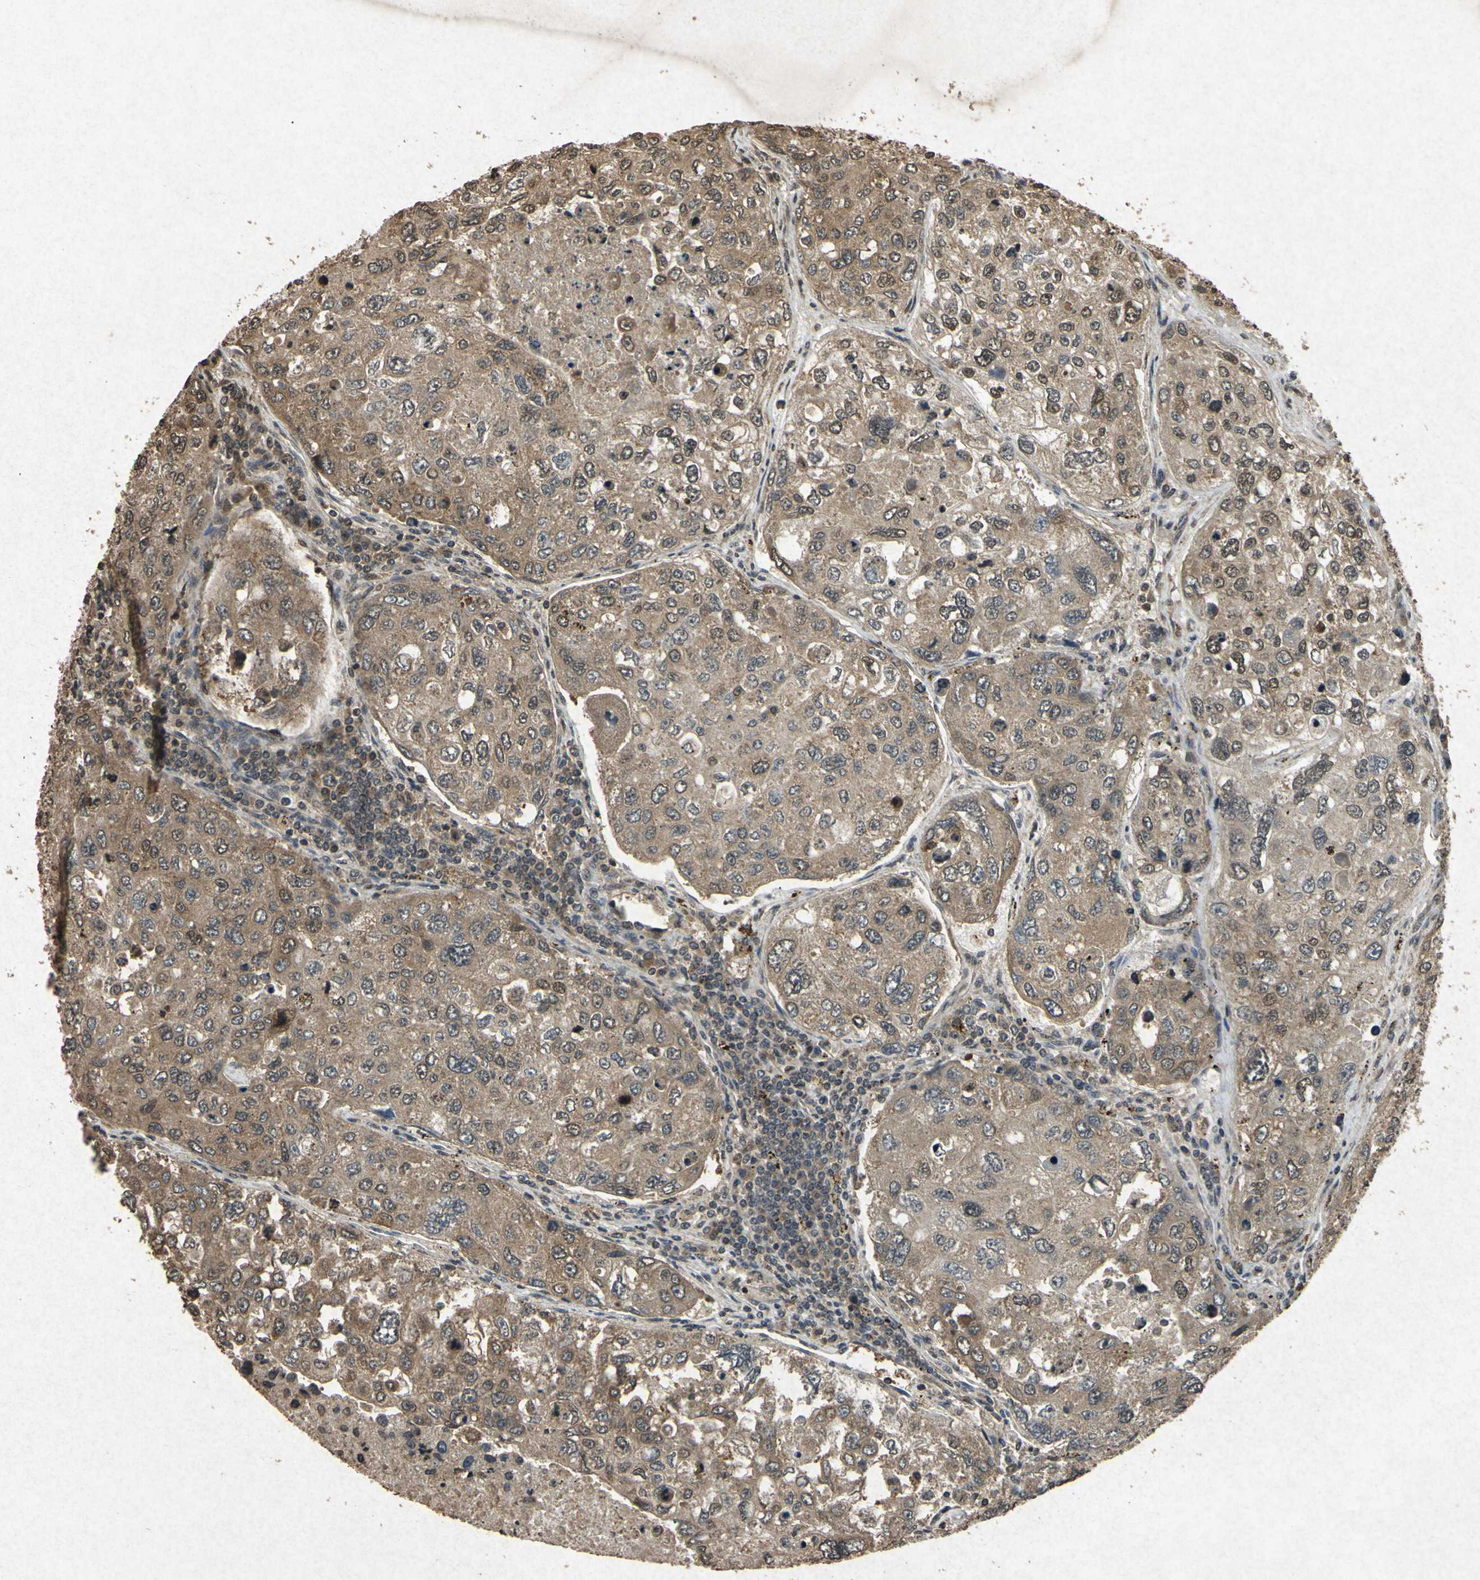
{"staining": {"intensity": "moderate", "quantity": ">75%", "location": "cytoplasmic/membranous"}, "tissue": "urothelial cancer", "cell_type": "Tumor cells", "image_type": "cancer", "snomed": [{"axis": "morphology", "description": "Urothelial carcinoma, High grade"}, {"axis": "topography", "description": "Lymph node"}, {"axis": "topography", "description": "Urinary bladder"}], "caption": "High-power microscopy captured an IHC photomicrograph of urothelial cancer, revealing moderate cytoplasmic/membranous positivity in about >75% of tumor cells. (DAB (3,3'-diaminobenzidine) IHC with brightfield microscopy, high magnification).", "gene": "ATP6V1H", "patient": {"sex": "male", "age": 51}}